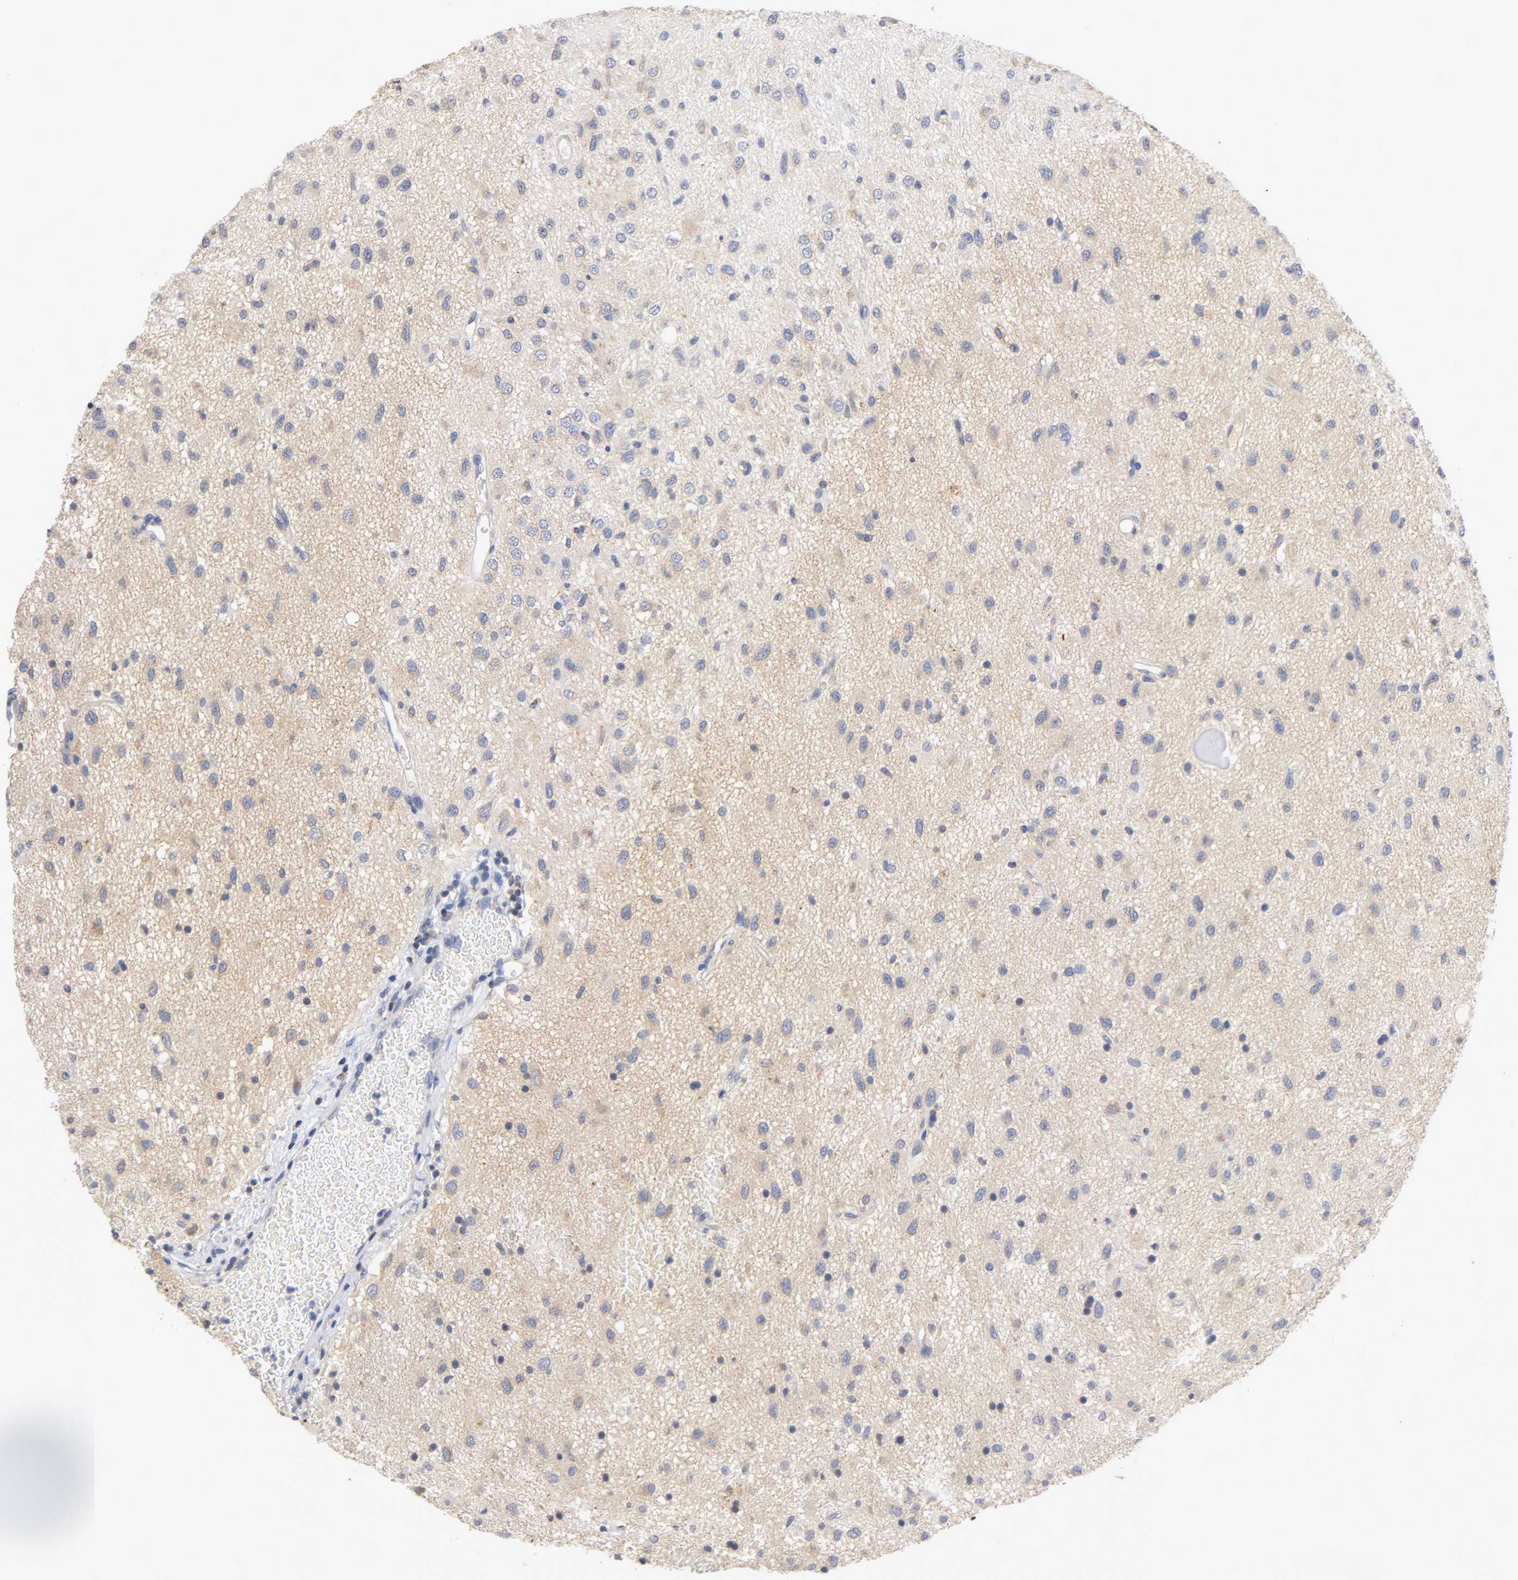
{"staining": {"intensity": "weak", "quantity": "25%-75%", "location": "cytoplasmic/membranous"}, "tissue": "glioma", "cell_type": "Tumor cells", "image_type": "cancer", "snomed": [{"axis": "morphology", "description": "Glioma, malignant, Low grade"}, {"axis": "topography", "description": "Brain"}], "caption": "Malignant glioma (low-grade) stained for a protein demonstrates weak cytoplasmic/membranous positivity in tumor cells.", "gene": "PCSK6", "patient": {"sex": "male", "age": 77}}